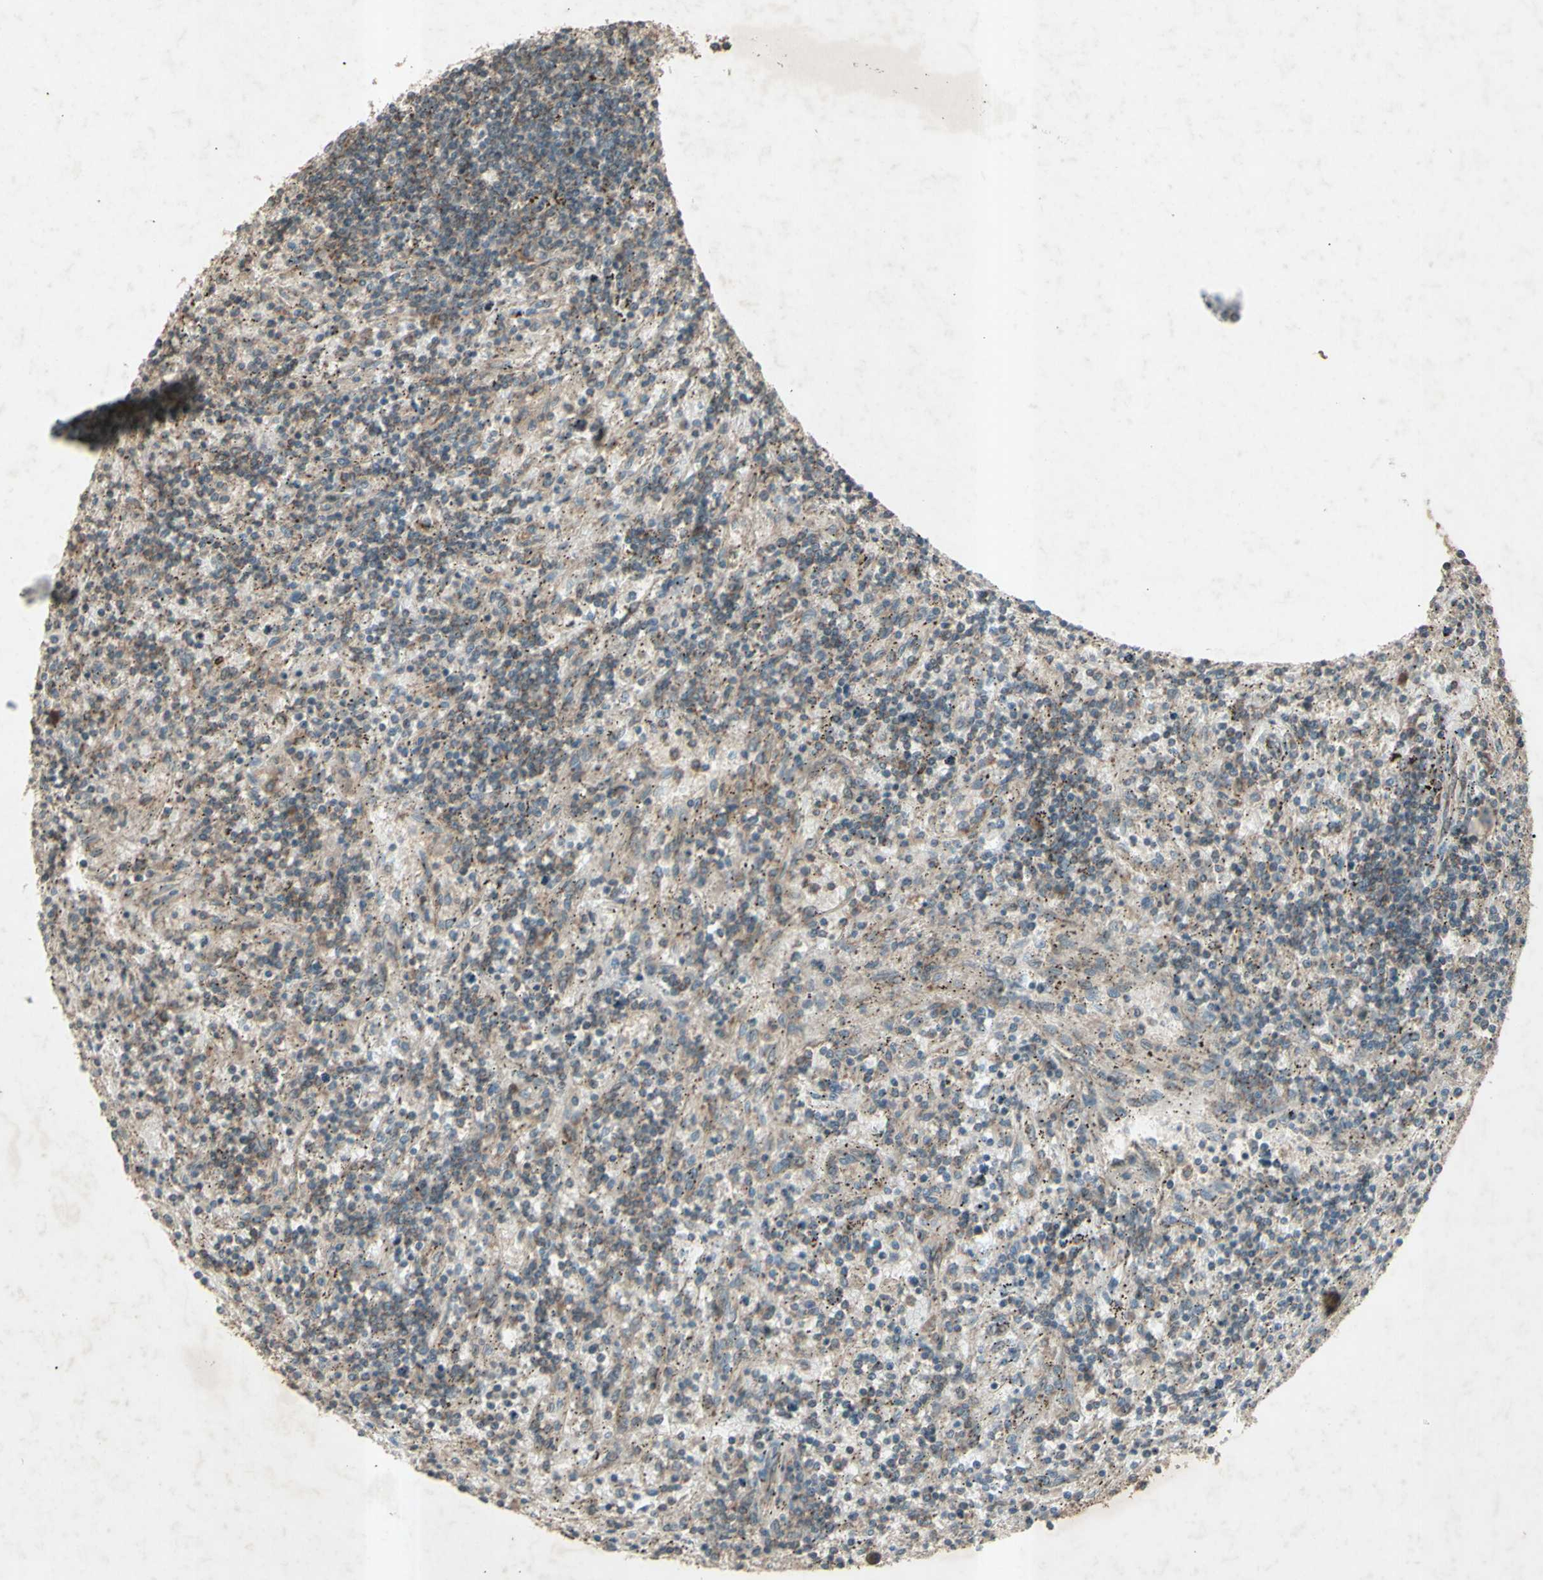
{"staining": {"intensity": "weak", "quantity": "25%-75%", "location": "cytoplasmic/membranous"}, "tissue": "lymphoma", "cell_type": "Tumor cells", "image_type": "cancer", "snomed": [{"axis": "morphology", "description": "Malignant lymphoma, non-Hodgkin's type, Low grade"}, {"axis": "topography", "description": "Spleen"}], "caption": "Protein analysis of lymphoma tissue reveals weak cytoplasmic/membranous expression in about 25%-75% of tumor cells. (Stains: DAB (3,3'-diaminobenzidine) in brown, nuclei in blue, Microscopy: brightfield microscopy at high magnification).", "gene": "AP1G1", "patient": {"sex": "male", "age": 76}}